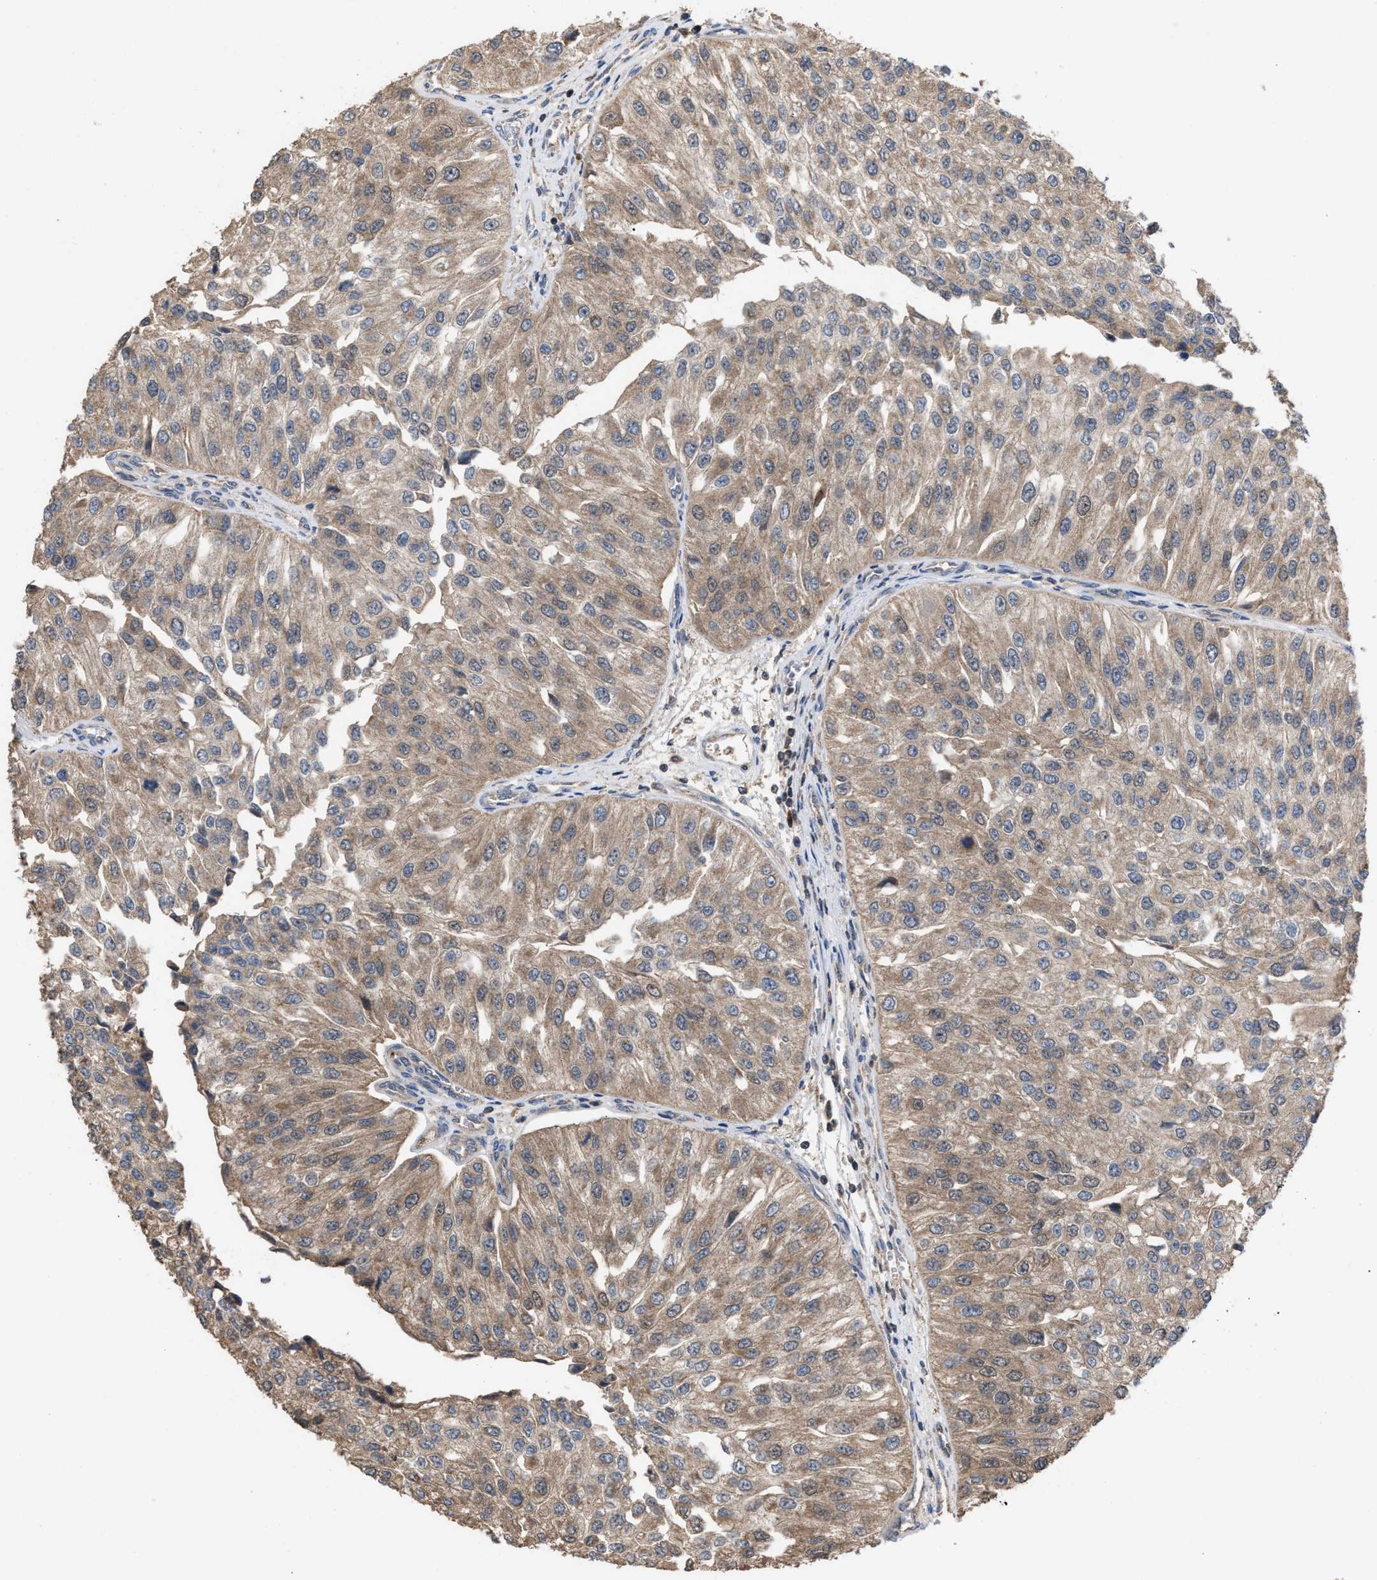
{"staining": {"intensity": "weak", "quantity": ">75%", "location": "cytoplasmic/membranous"}, "tissue": "urothelial cancer", "cell_type": "Tumor cells", "image_type": "cancer", "snomed": [{"axis": "morphology", "description": "Urothelial carcinoma, High grade"}, {"axis": "topography", "description": "Kidney"}, {"axis": "topography", "description": "Urinary bladder"}], "caption": "Tumor cells display weak cytoplasmic/membranous staining in approximately >75% of cells in high-grade urothelial carcinoma.", "gene": "C9orf78", "patient": {"sex": "male", "age": 77}}